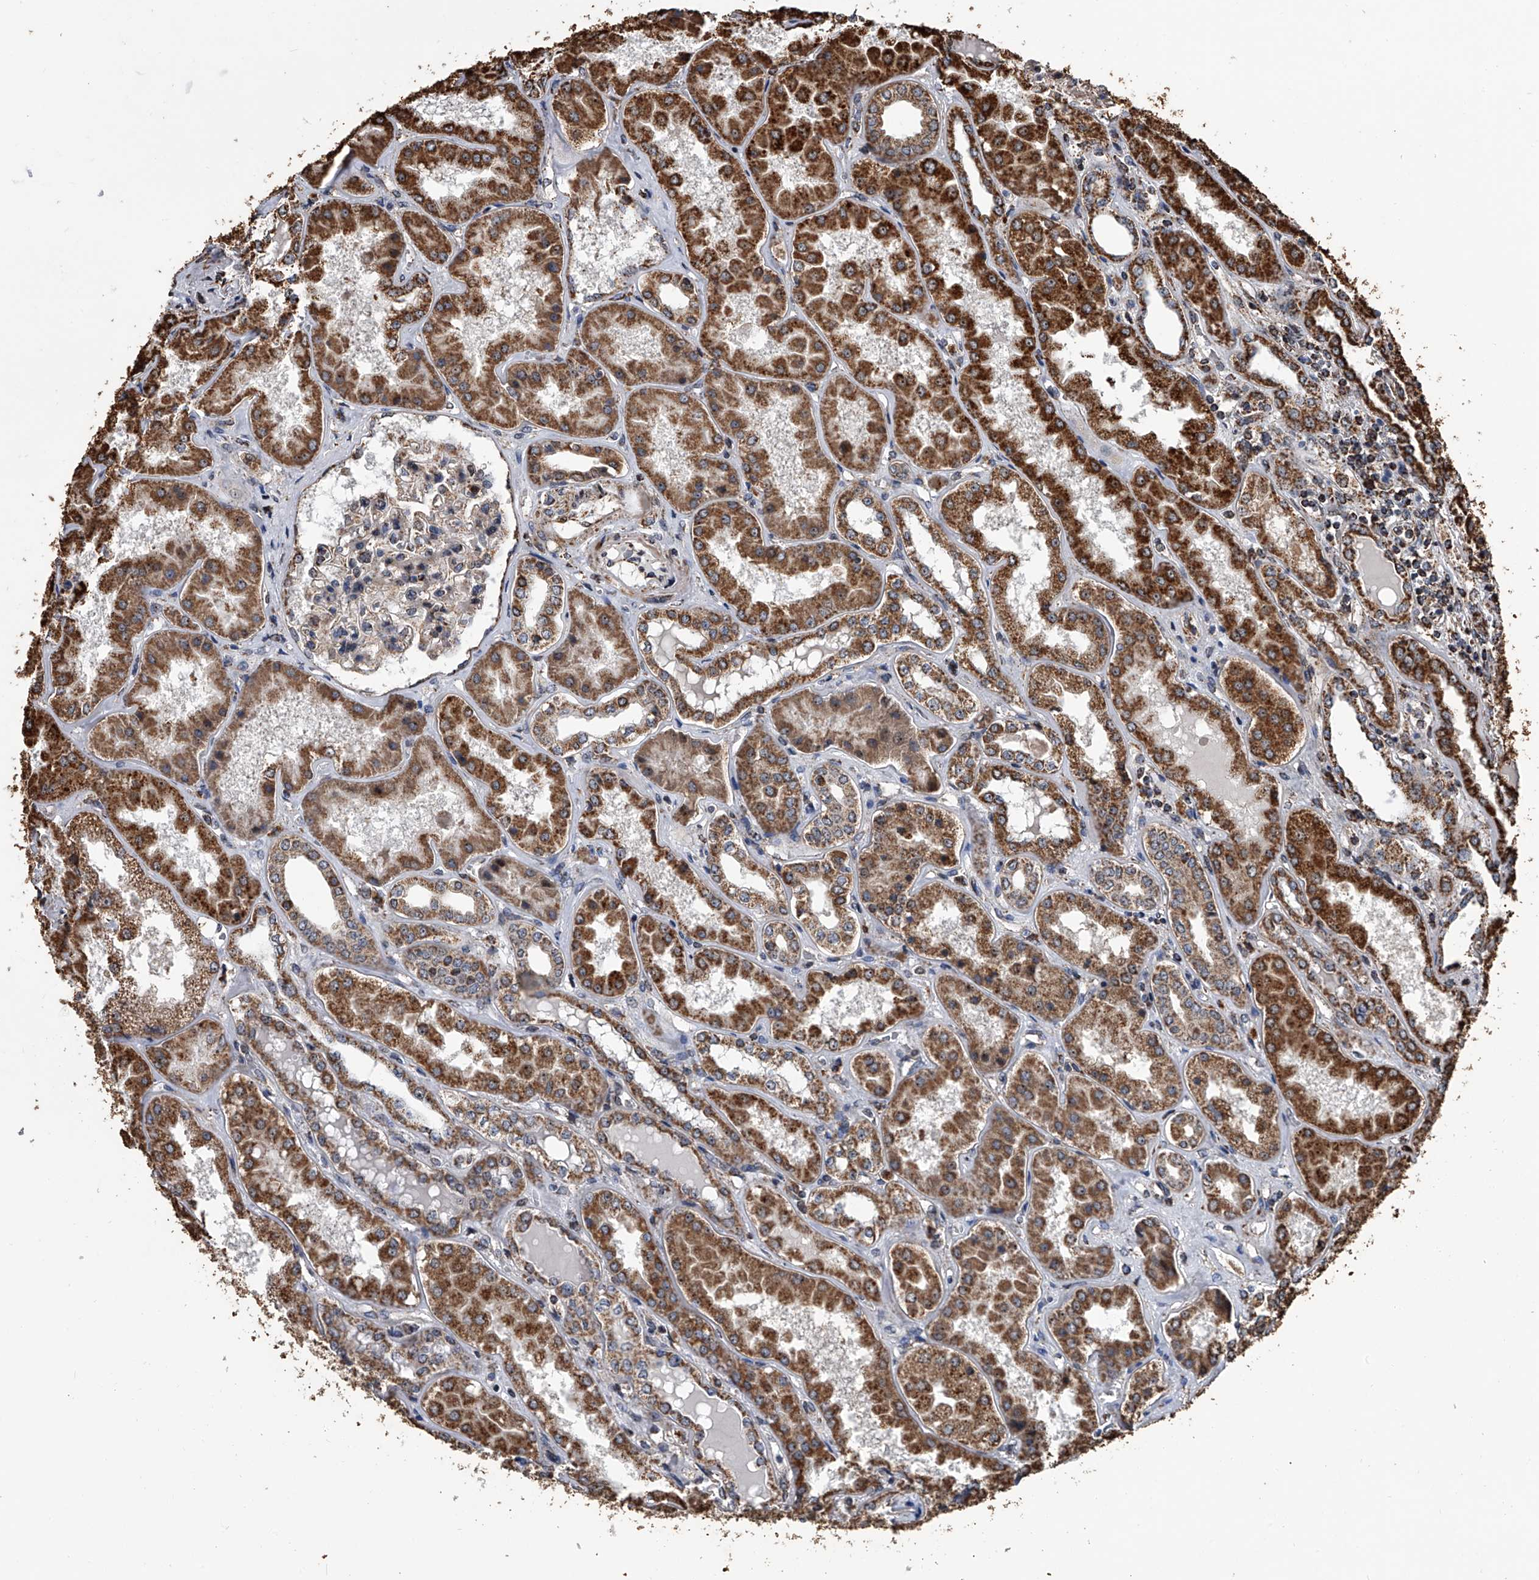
{"staining": {"intensity": "weak", "quantity": "<25%", "location": "cytoplasmic/membranous"}, "tissue": "kidney", "cell_type": "Cells in glomeruli", "image_type": "normal", "snomed": [{"axis": "morphology", "description": "Normal tissue, NOS"}, {"axis": "topography", "description": "Kidney"}], "caption": "Image shows no protein expression in cells in glomeruli of benign kidney.", "gene": "SMPDL3A", "patient": {"sex": "female", "age": 56}}